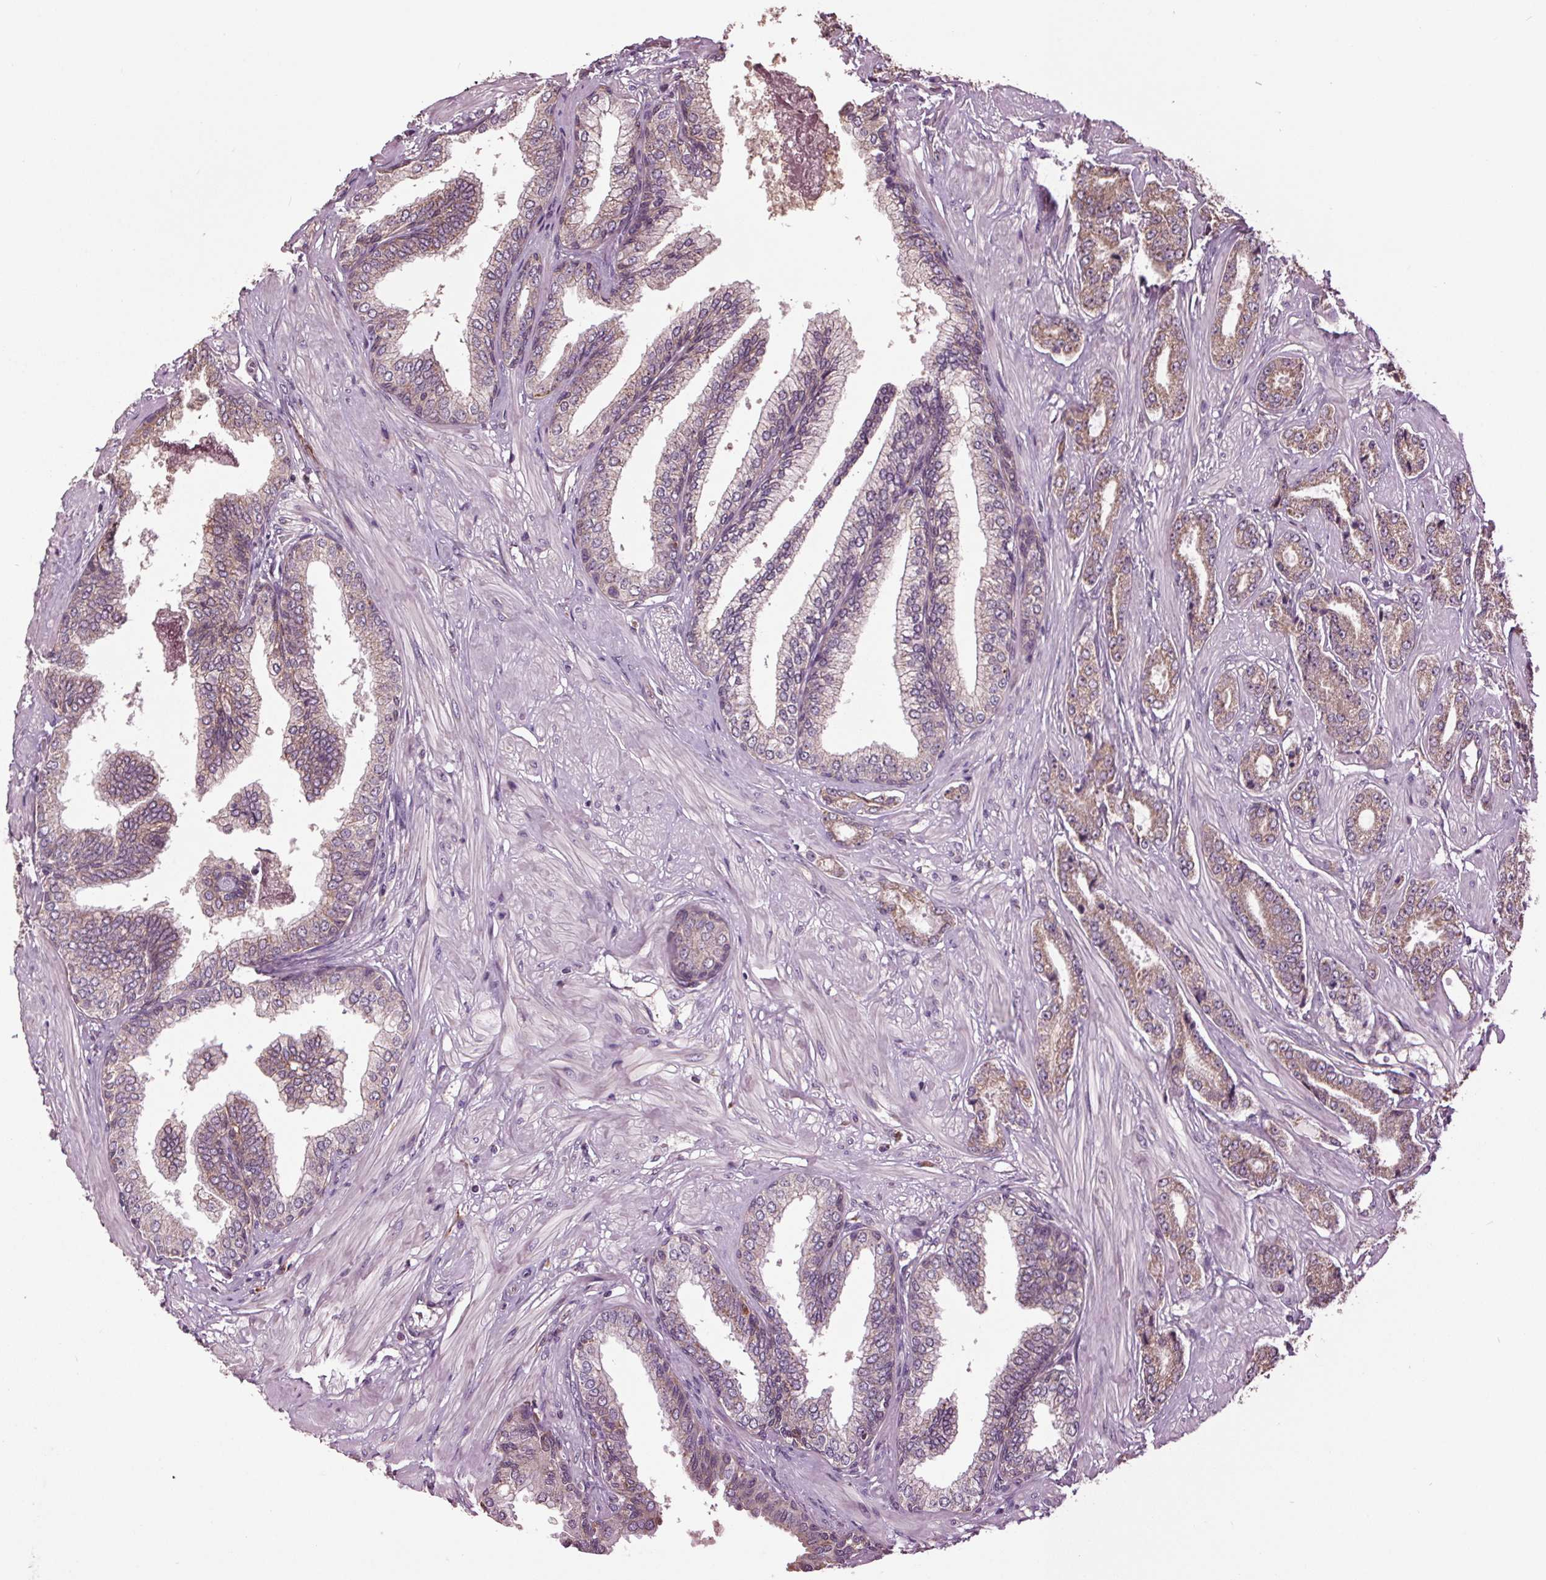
{"staining": {"intensity": "weak", "quantity": "25%-75%", "location": "cytoplasmic/membranous"}, "tissue": "prostate cancer", "cell_type": "Tumor cells", "image_type": "cancer", "snomed": [{"axis": "morphology", "description": "Adenocarcinoma, Low grade"}, {"axis": "topography", "description": "Prostate"}], "caption": "DAB (3,3'-diaminobenzidine) immunohistochemical staining of prostate cancer (low-grade adenocarcinoma) exhibits weak cytoplasmic/membranous protein expression in approximately 25%-75% of tumor cells. (Stains: DAB (3,3'-diaminobenzidine) in brown, nuclei in blue, Microscopy: brightfield microscopy at high magnification).", "gene": "RNPEP", "patient": {"sex": "male", "age": 55}}